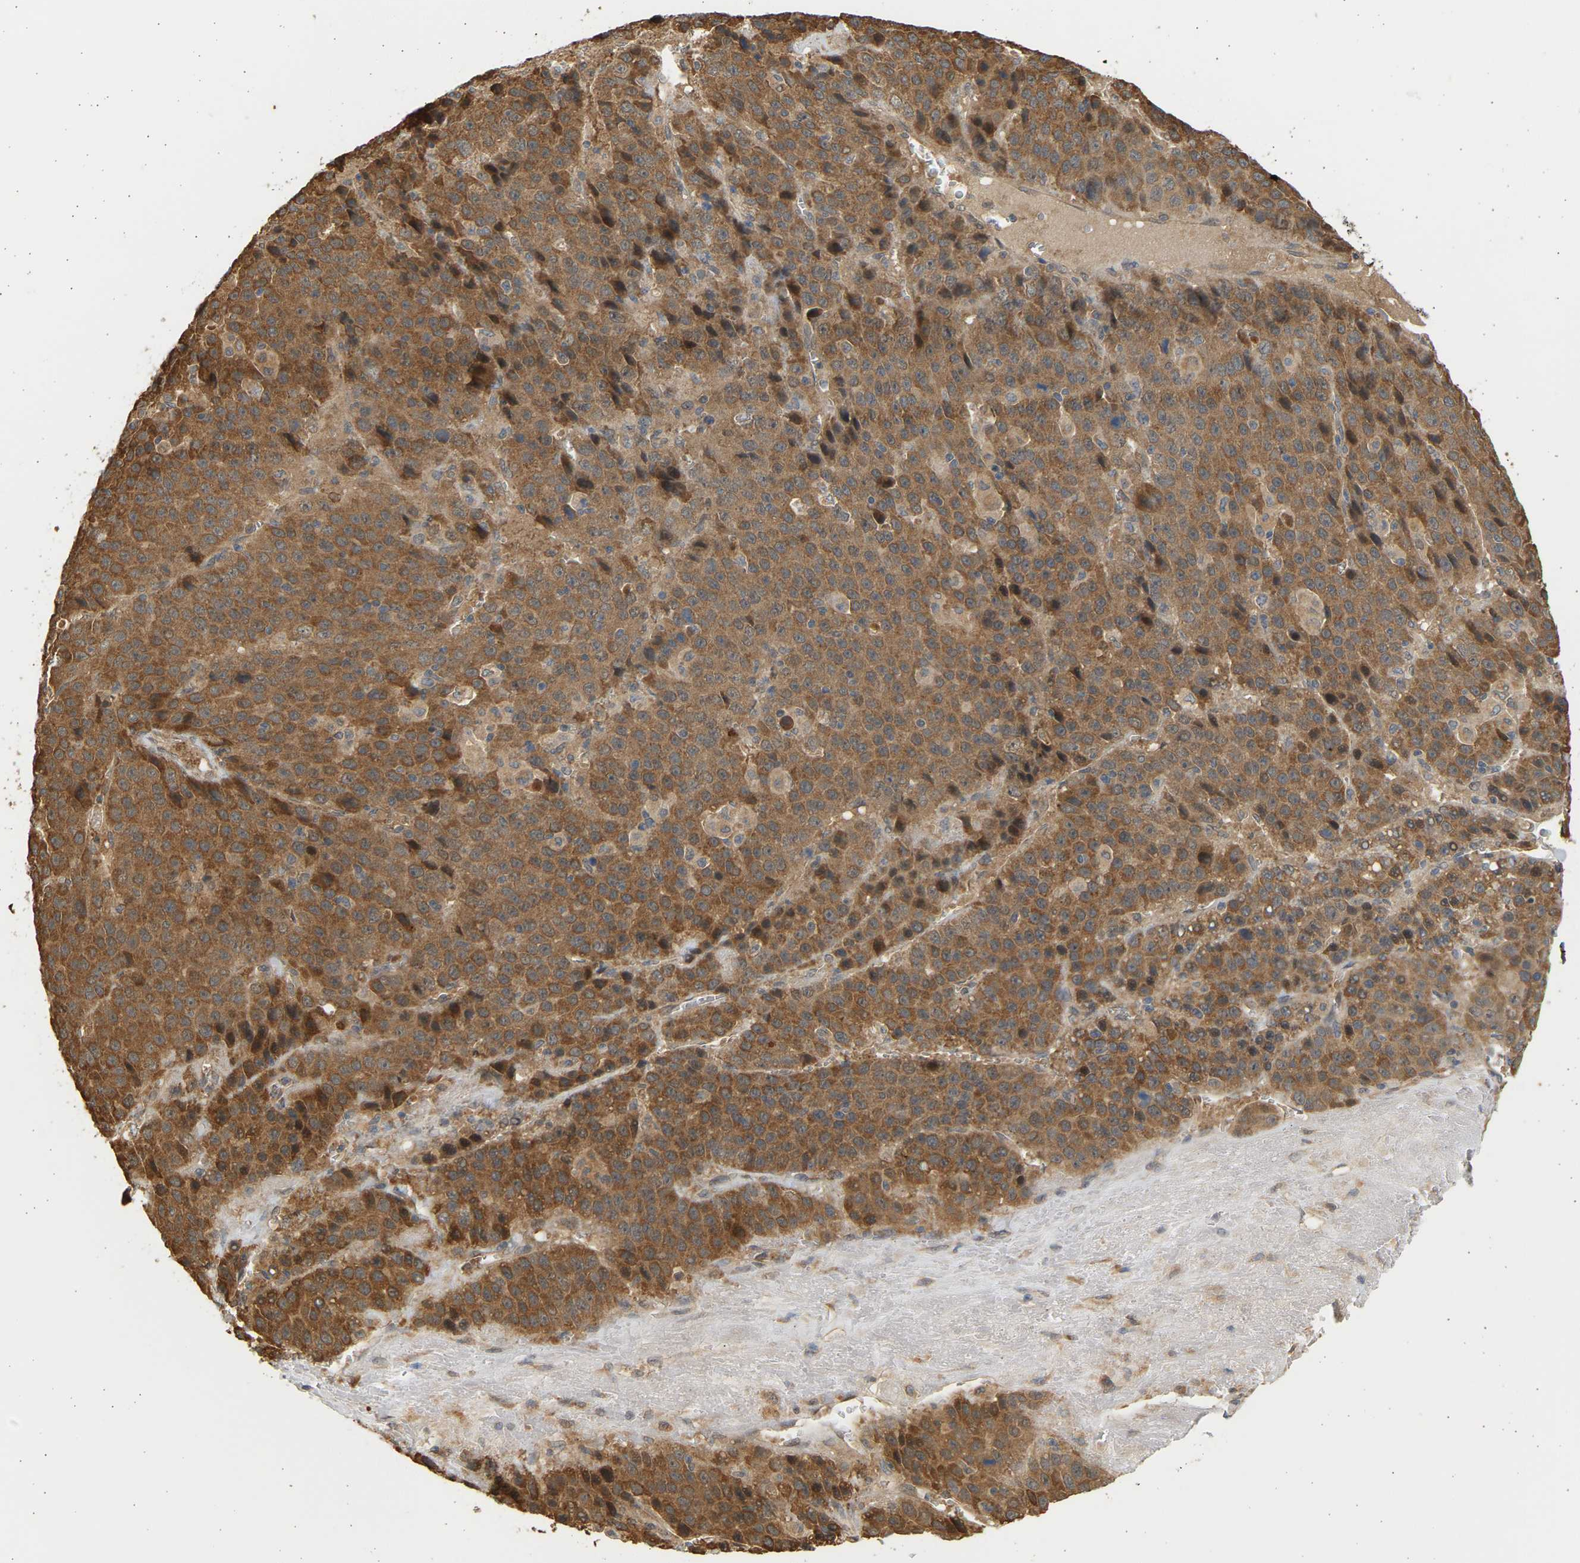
{"staining": {"intensity": "moderate", "quantity": ">75%", "location": "cytoplasmic/membranous"}, "tissue": "liver cancer", "cell_type": "Tumor cells", "image_type": "cancer", "snomed": [{"axis": "morphology", "description": "Carcinoma, Hepatocellular, NOS"}, {"axis": "topography", "description": "Liver"}], "caption": "Immunohistochemical staining of hepatocellular carcinoma (liver) displays medium levels of moderate cytoplasmic/membranous protein staining in approximately >75% of tumor cells.", "gene": "B4GALT6", "patient": {"sex": "female", "age": 53}}